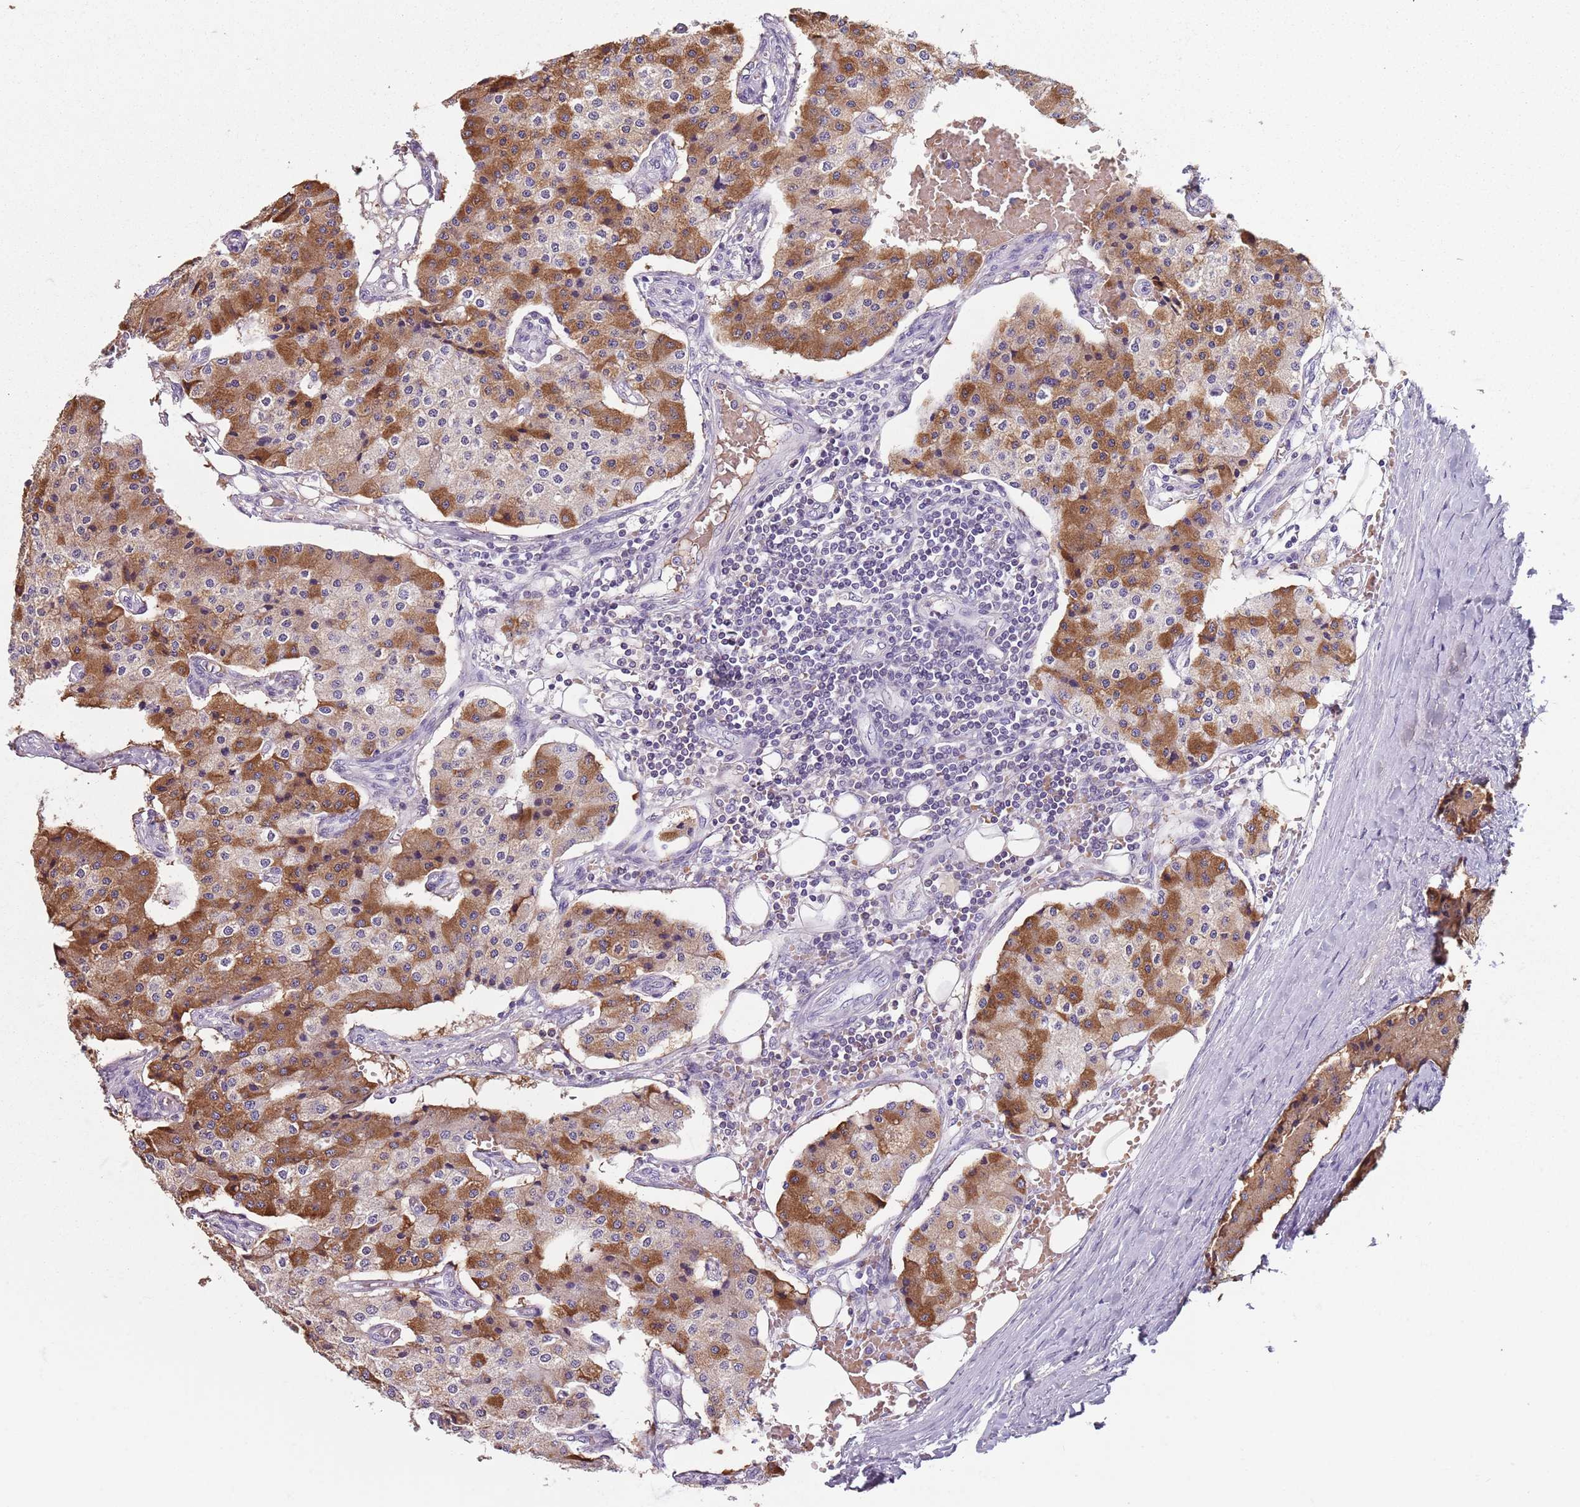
{"staining": {"intensity": "strong", "quantity": ">75%", "location": "cytoplasmic/membranous"}, "tissue": "carcinoid", "cell_type": "Tumor cells", "image_type": "cancer", "snomed": [{"axis": "morphology", "description": "Carcinoid, malignant, NOS"}, {"axis": "topography", "description": "Colon"}], "caption": "This micrograph shows immunohistochemistry staining of carcinoid, with high strong cytoplasmic/membranous staining in about >75% of tumor cells.", "gene": "SPESP1", "patient": {"sex": "female", "age": 52}}